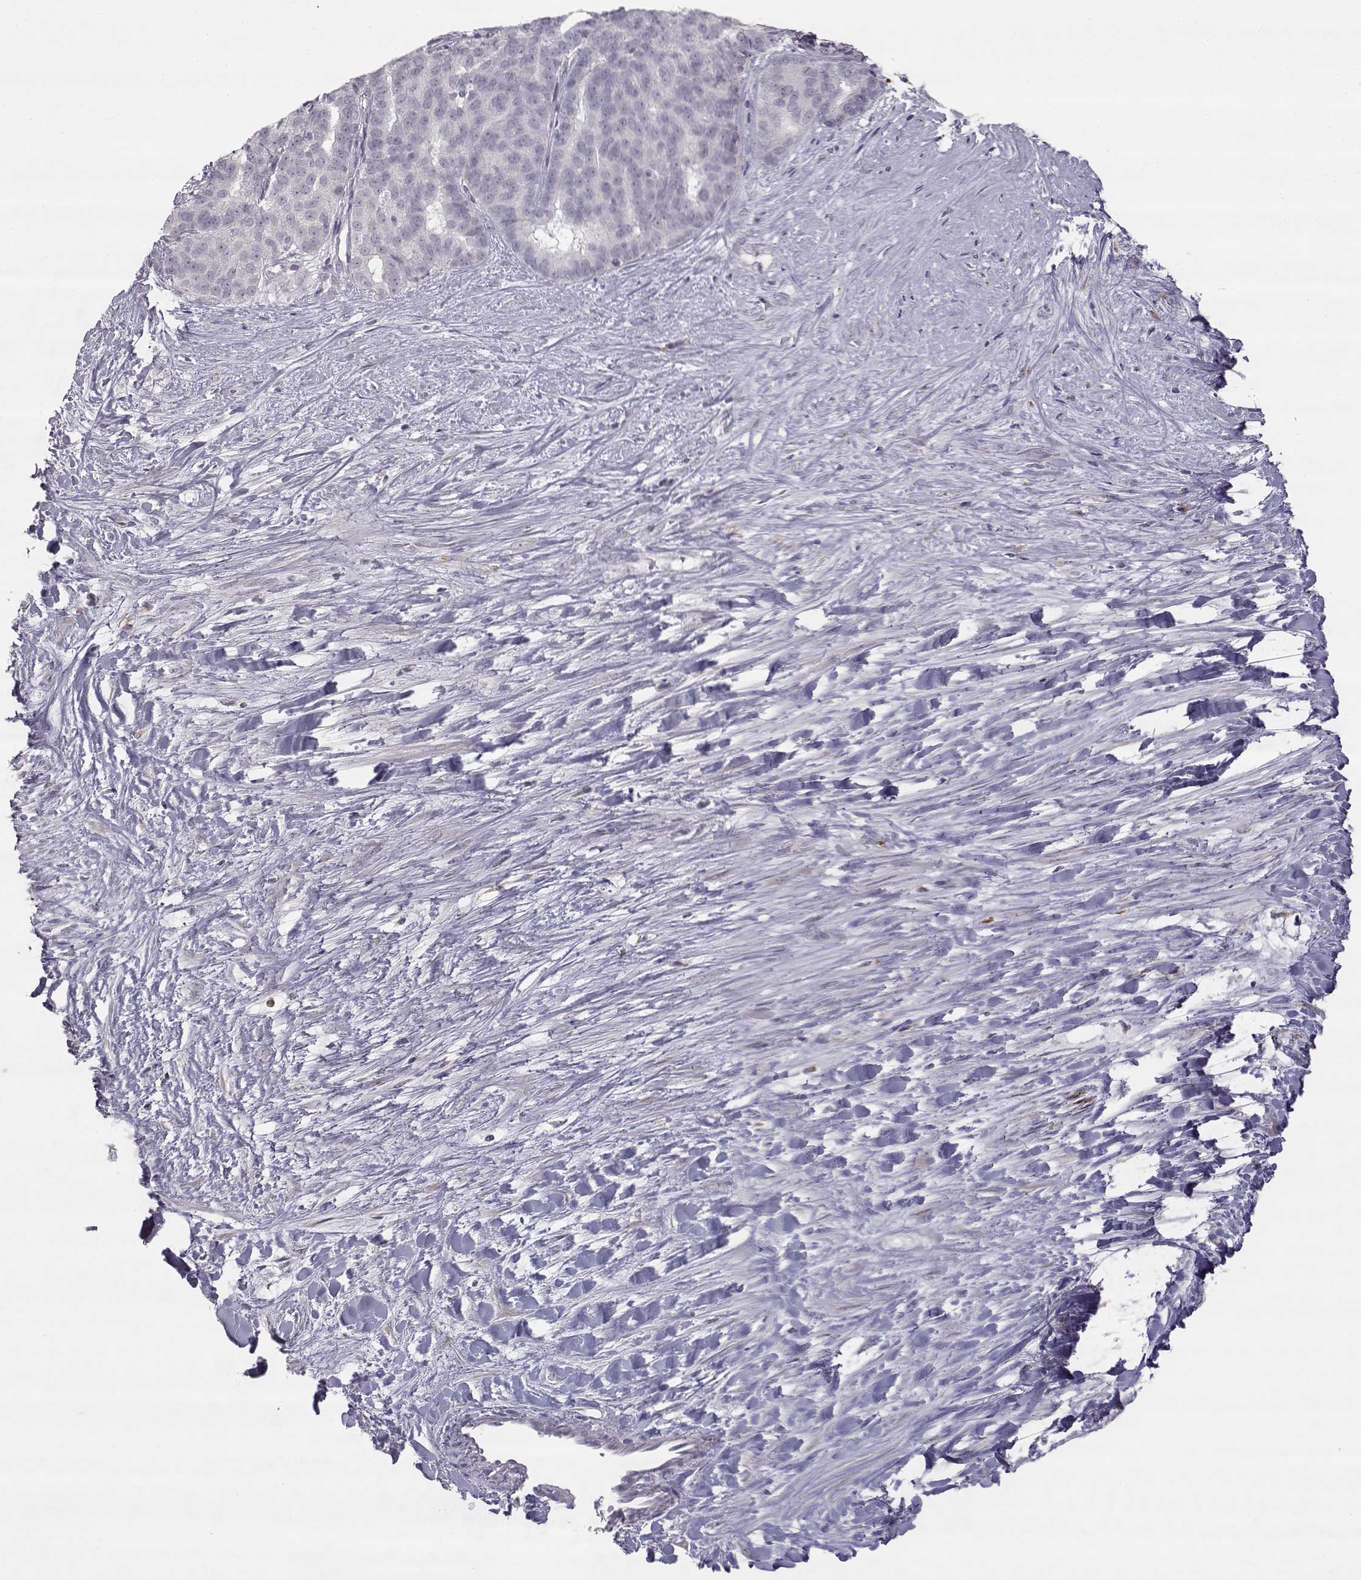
{"staining": {"intensity": "negative", "quantity": "none", "location": "none"}, "tissue": "liver cancer", "cell_type": "Tumor cells", "image_type": "cancer", "snomed": [{"axis": "morphology", "description": "Cholangiocarcinoma"}, {"axis": "topography", "description": "Liver"}], "caption": "This is a micrograph of IHC staining of cholangiocarcinoma (liver), which shows no staining in tumor cells.", "gene": "VGF", "patient": {"sex": "female", "age": 47}}